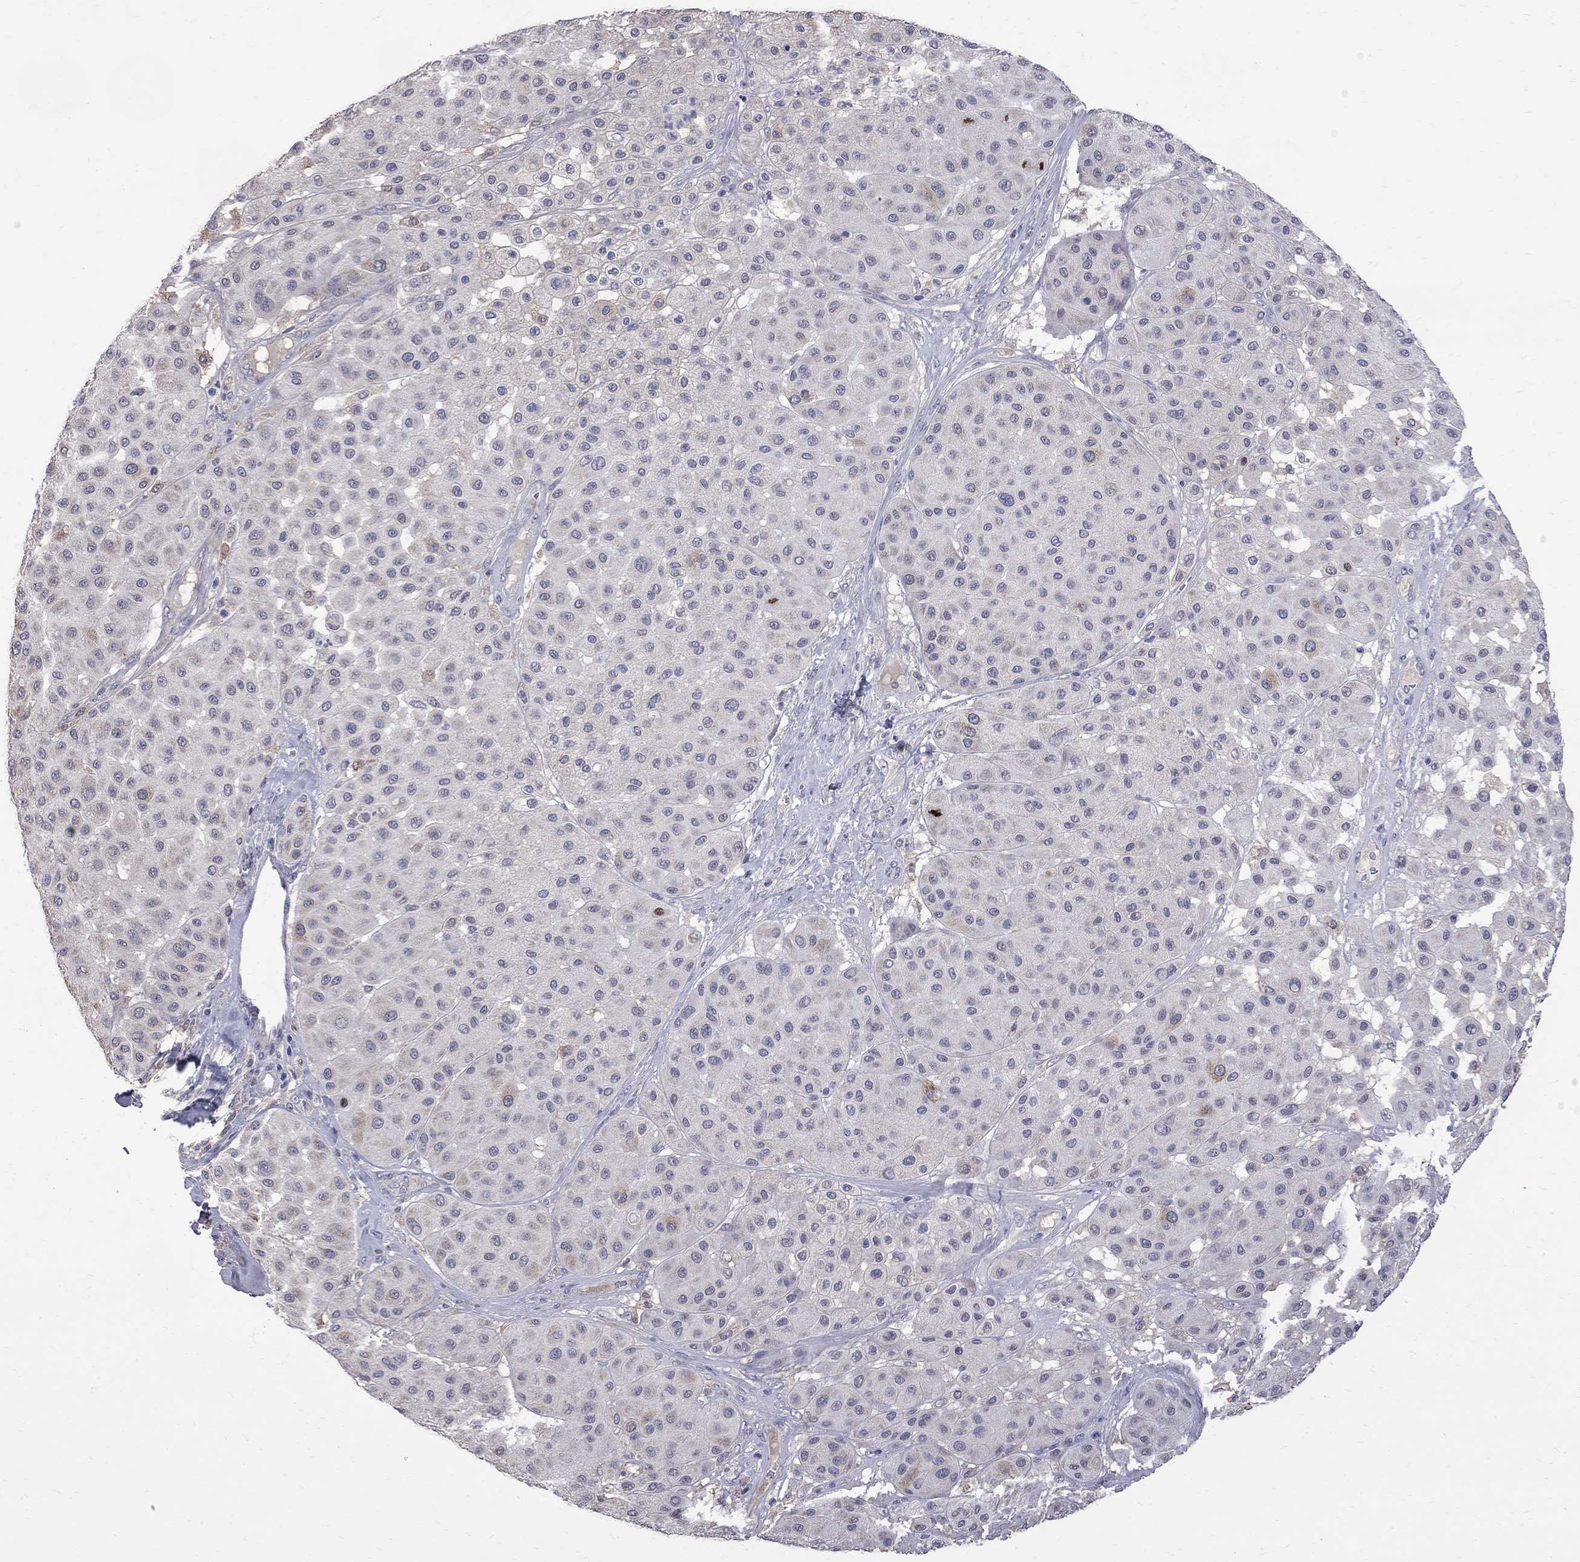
{"staining": {"intensity": "negative", "quantity": "none", "location": "none"}, "tissue": "melanoma", "cell_type": "Tumor cells", "image_type": "cancer", "snomed": [{"axis": "morphology", "description": "Malignant melanoma, Metastatic site"}, {"axis": "topography", "description": "Smooth muscle"}], "caption": "Protein analysis of melanoma exhibits no significant expression in tumor cells.", "gene": "CKAP2", "patient": {"sex": "male", "age": 41}}